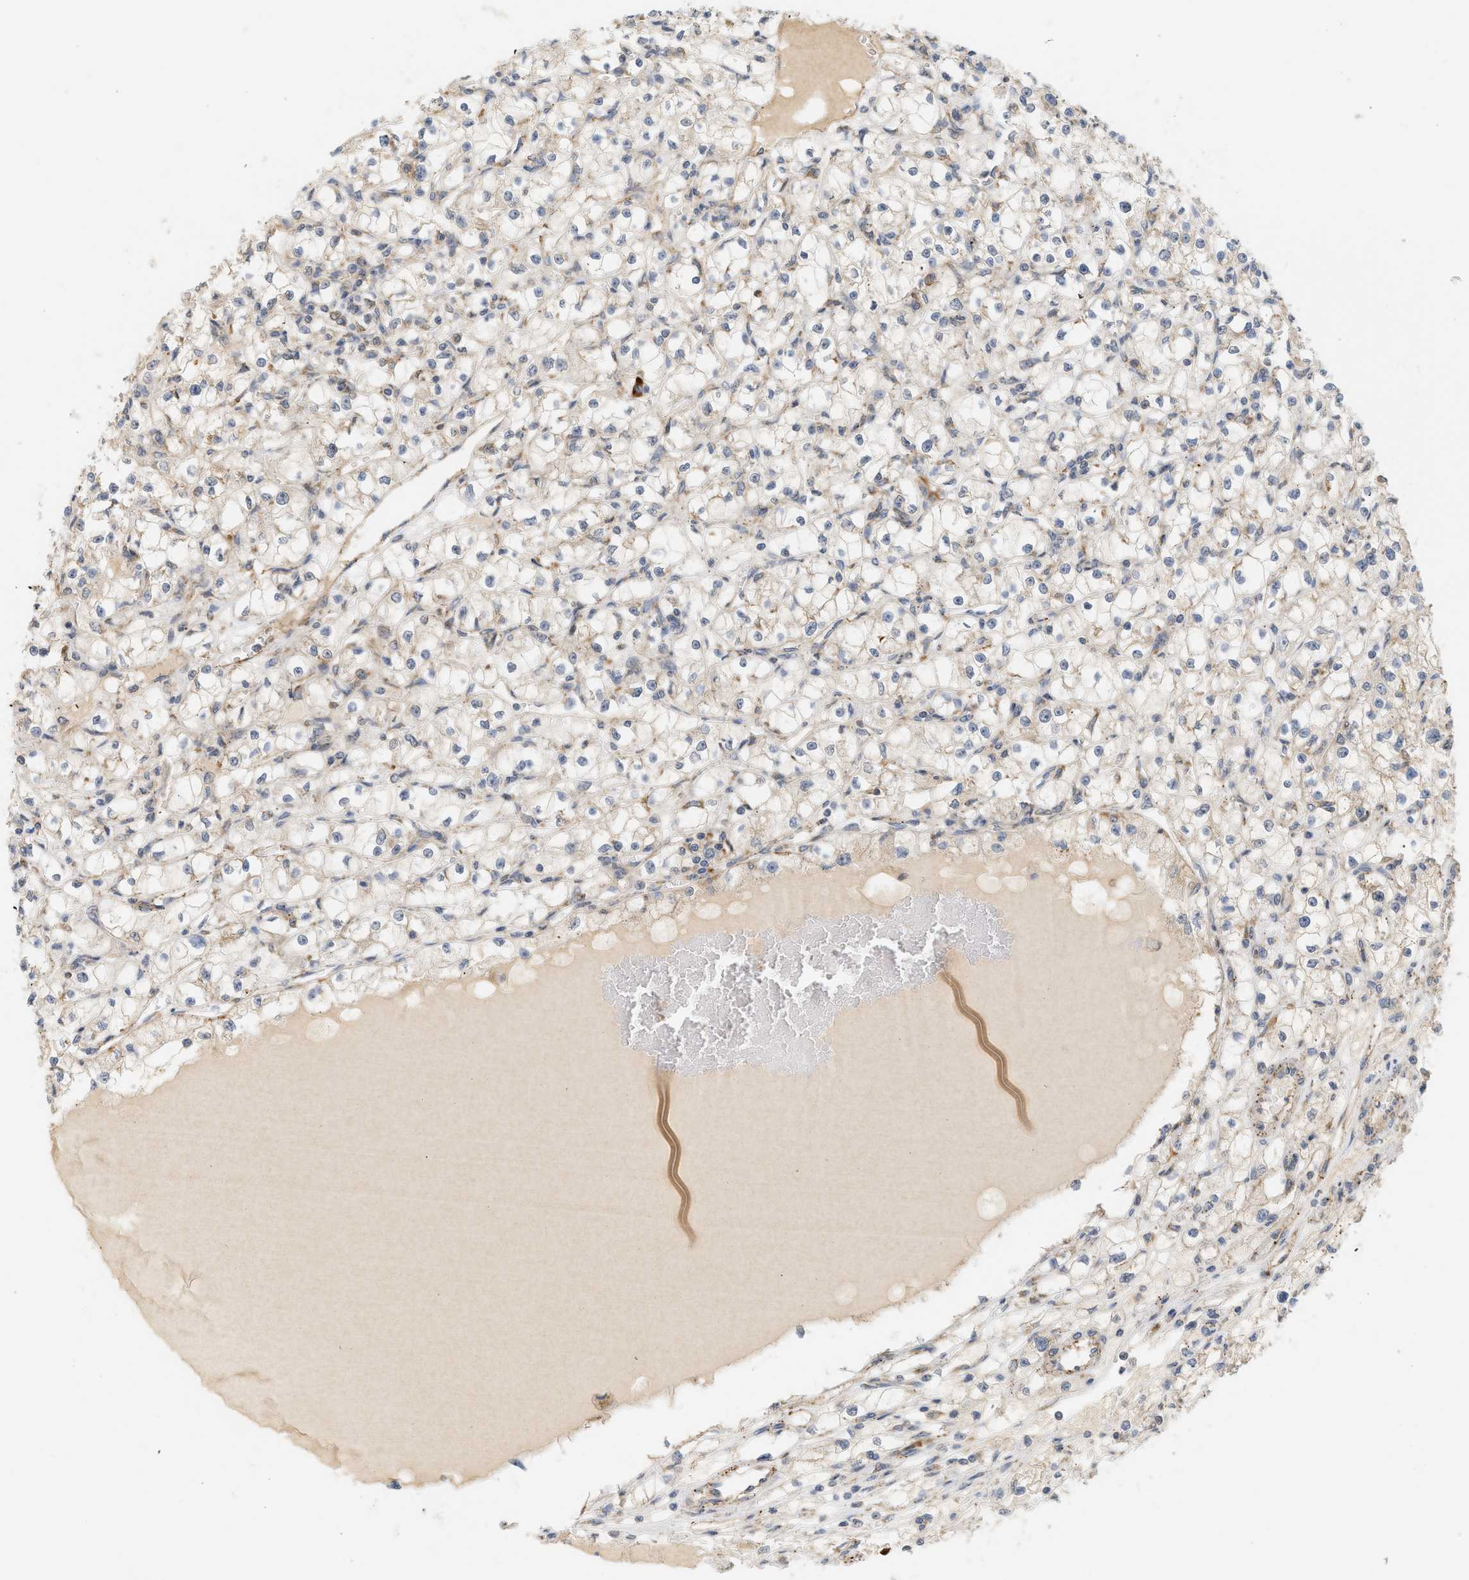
{"staining": {"intensity": "weak", "quantity": "<25%", "location": "cytoplasmic/membranous"}, "tissue": "renal cancer", "cell_type": "Tumor cells", "image_type": "cancer", "snomed": [{"axis": "morphology", "description": "Adenocarcinoma, NOS"}, {"axis": "topography", "description": "Kidney"}], "caption": "Immunohistochemical staining of renal cancer demonstrates no significant expression in tumor cells. (DAB IHC, high magnification).", "gene": "SVOP", "patient": {"sex": "male", "age": 56}}